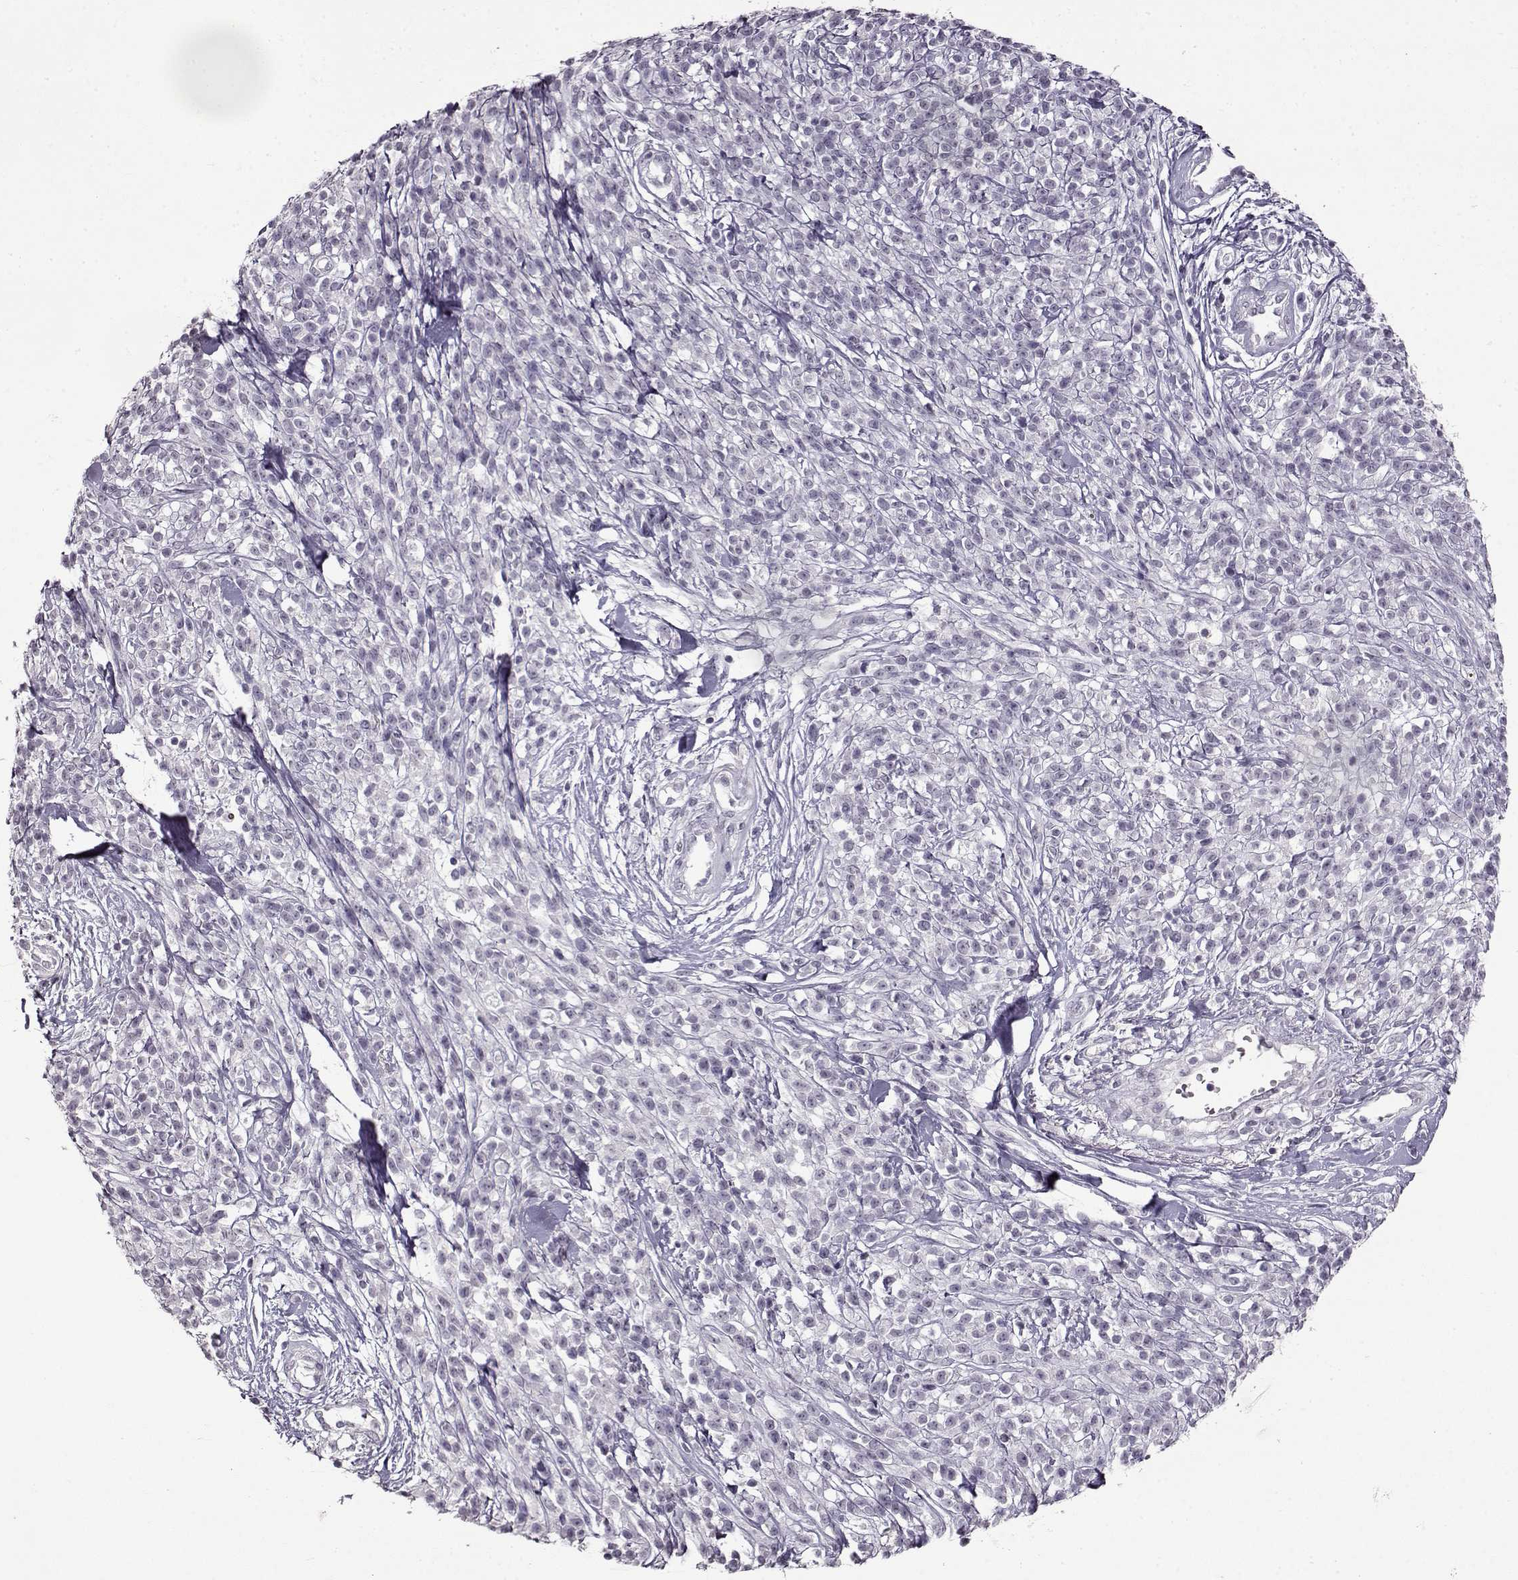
{"staining": {"intensity": "negative", "quantity": "none", "location": "none"}, "tissue": "melanoma", "cell_type": "Tumor cells", "image_type": "cancer", "snomed": [{"axis": "morphology", "description": "Malignant melanoma, NOS"}, {"axis": "topography", "description": "Skin"}, {"axis": "topography", "description": "Skin of trunk"}], "caption": "IHC micrograph of melanoma stained for a protein (brown), which reveals no expression in tumor cells.", "gene": "FSHB", "patient": {"sex": "male", "age": 74}}